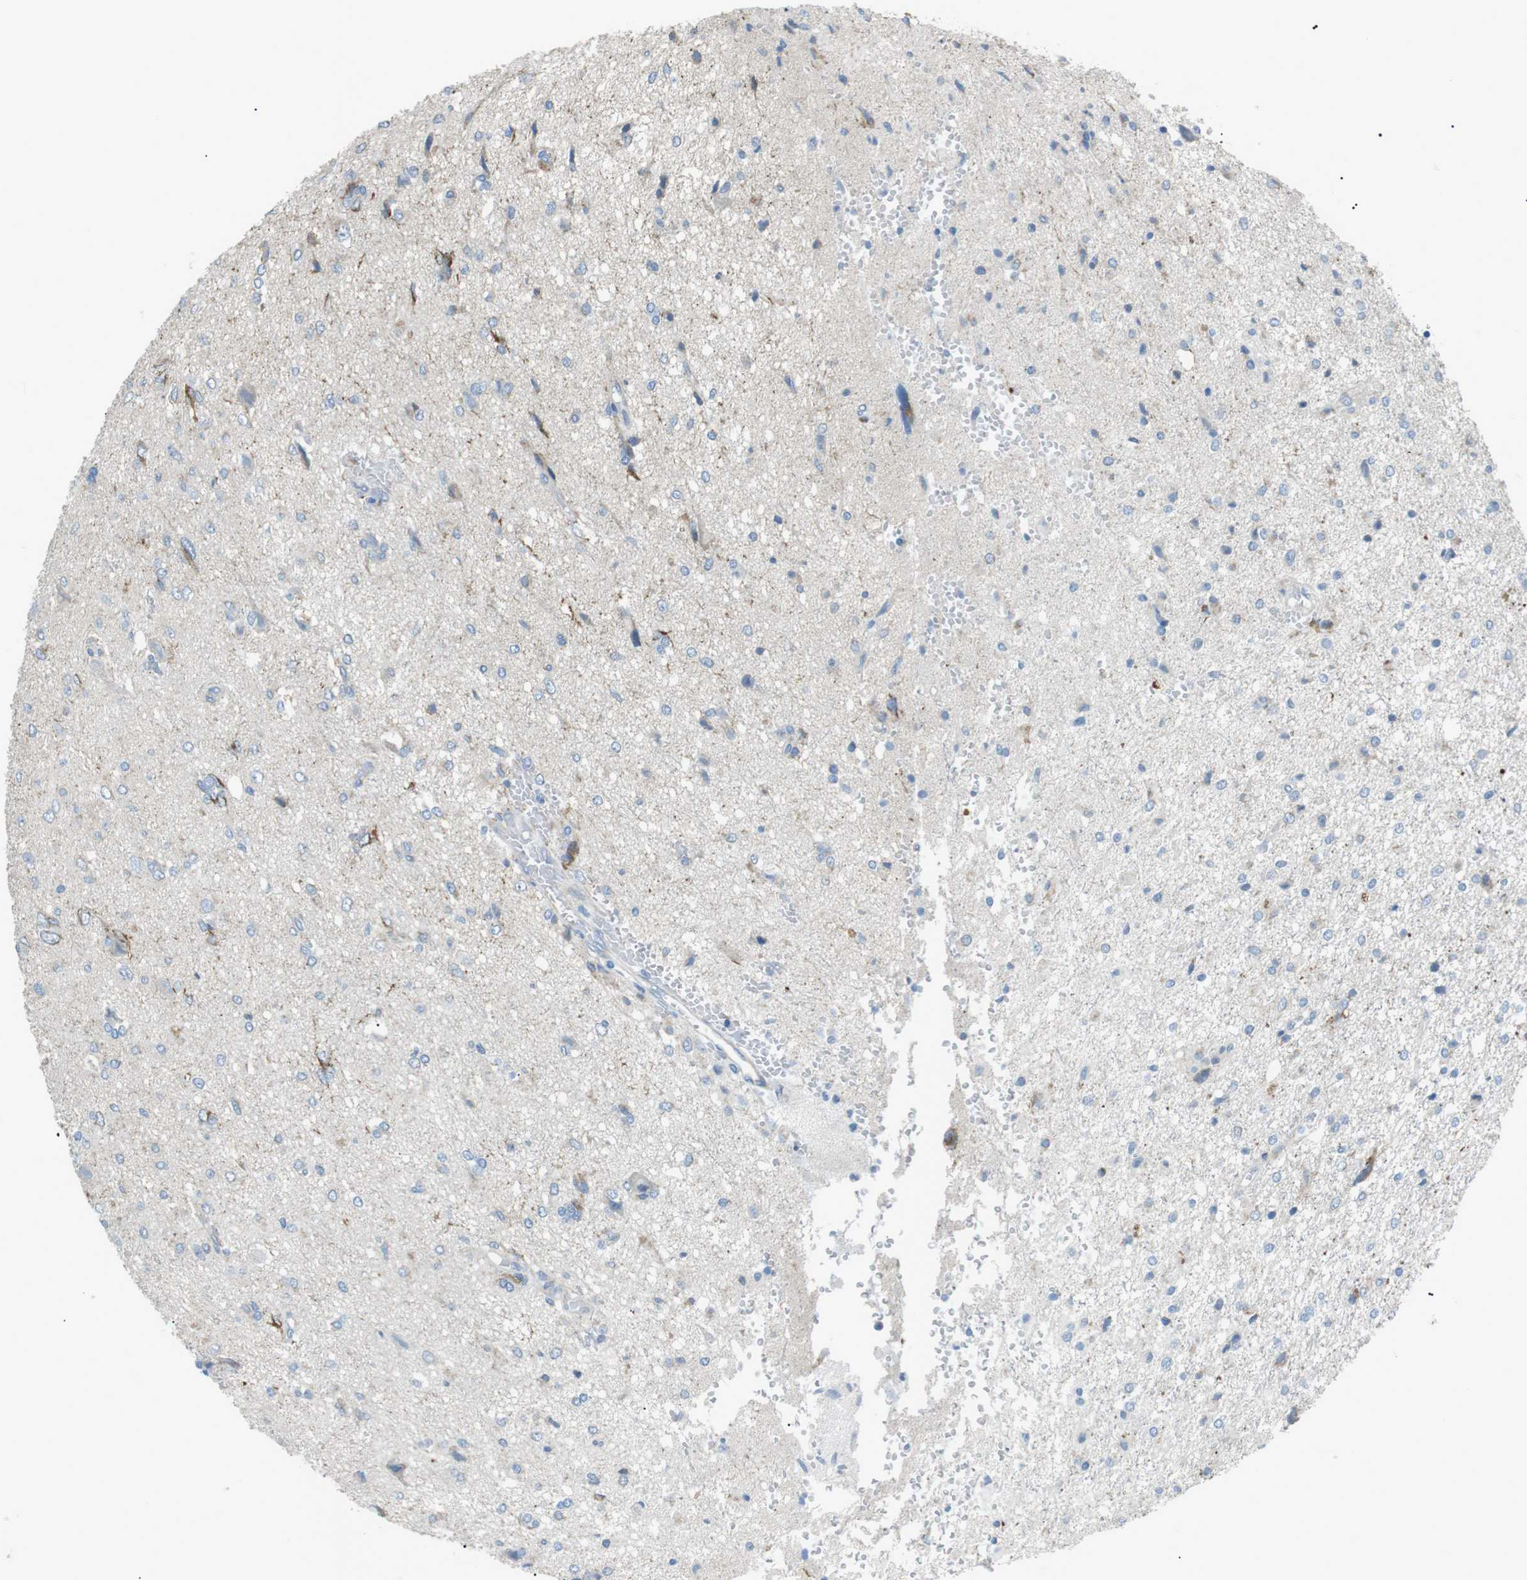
{"staining": {"intensity": "negative", "quantity": "none", "location": "none"}, "tissue": "glioma", "cell_type": "Tumor cells", "image_type": "cancer", "snomed": [{"axis": "morphology", "description": "Glioma, malignant, High grade"}, {"axis": "topography", "description": "Brain"}], "caption": "Protein analysis of malignant glioma (high-grade) displays no significant expression in tumor cells.", "gene": "MTARC2", "patient": {"sex": "female", "age": 59}}